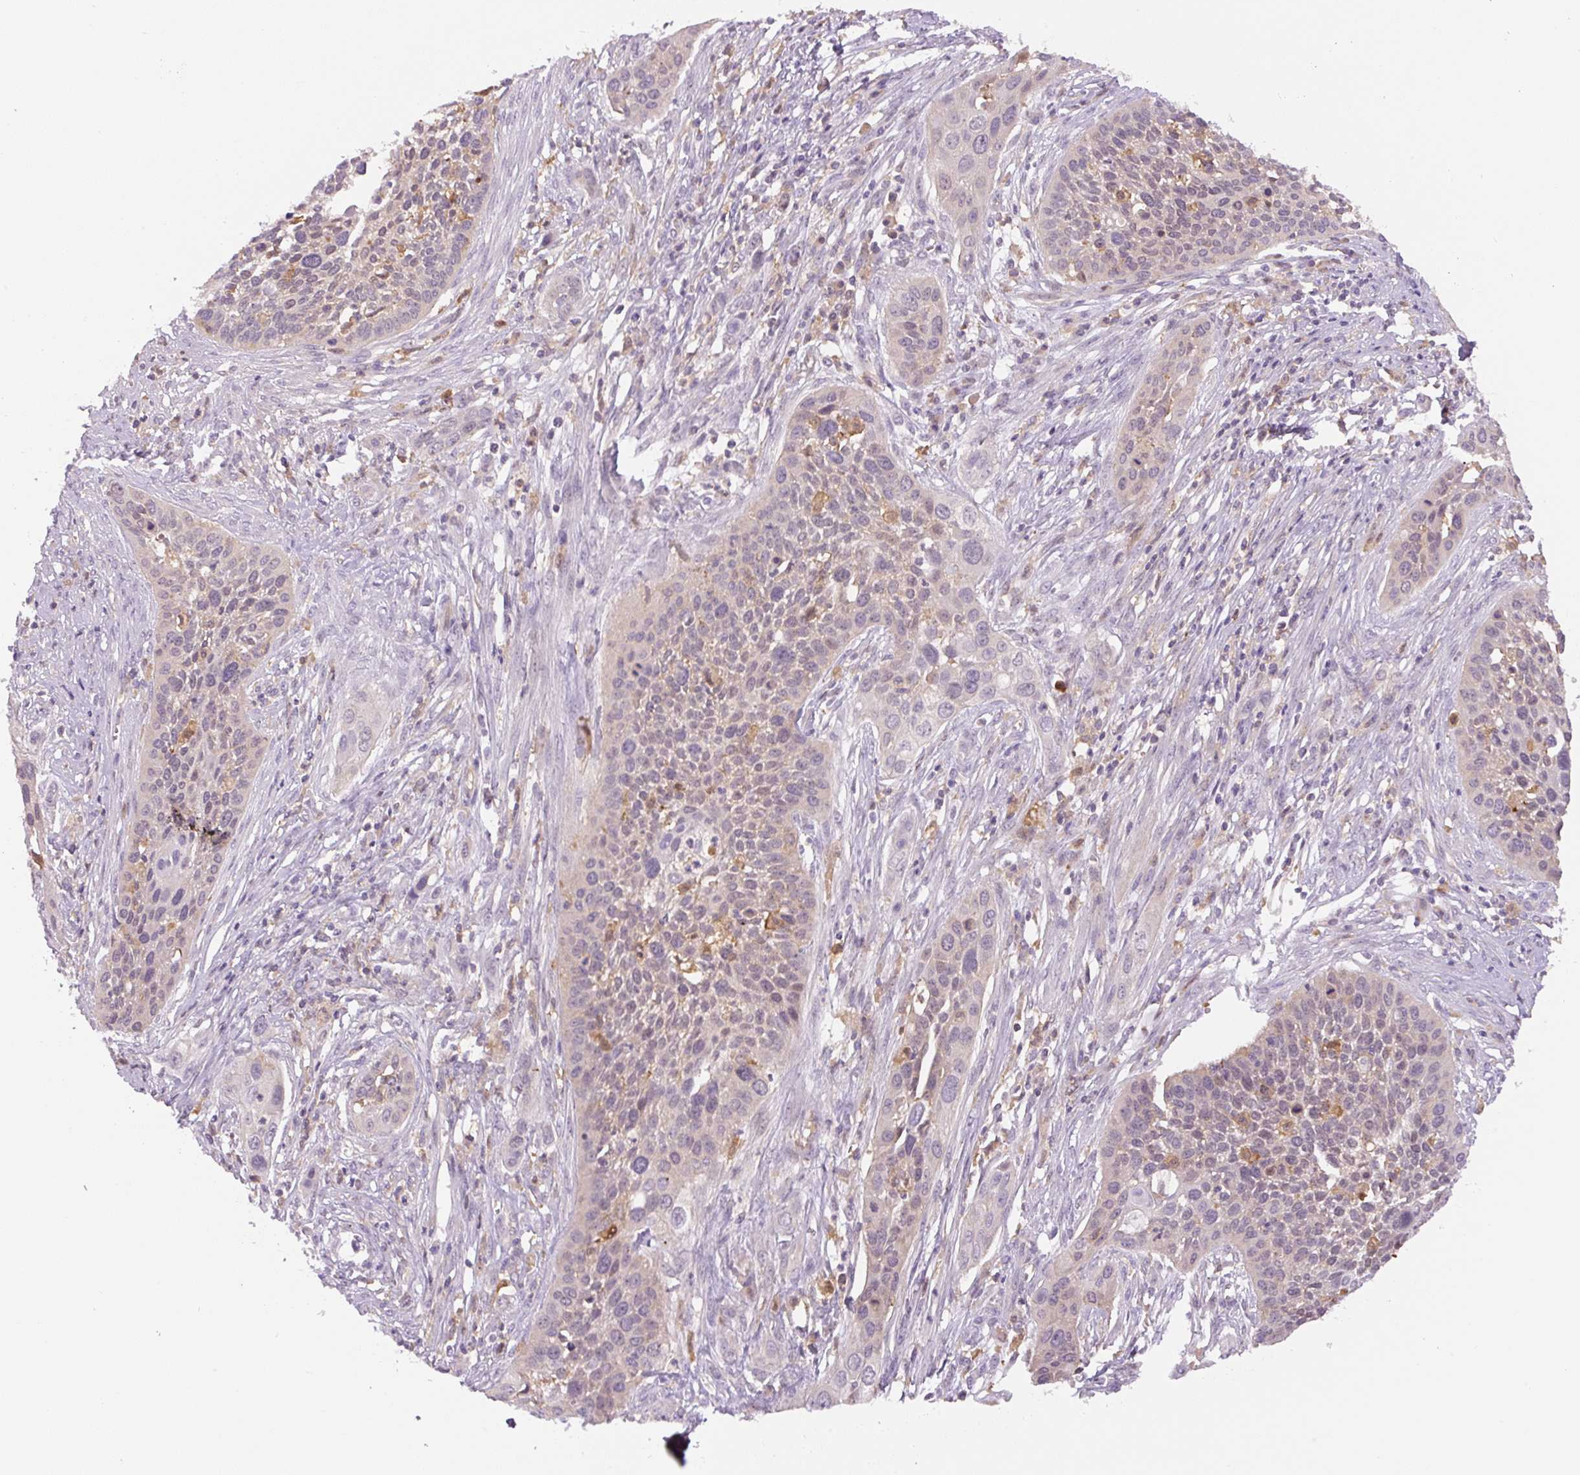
{"staining": {"intensity": "negative", "quantity": "none", "location": "none"}, "tissue": "cervical cancer", "cell_type": "Tumor cells", "image_type": "cancer", "snomed": [{"axis": "morphology", "description": "Squamous cell carcinoma, NOS"}, {"axis": "topography", "description": "Cervix"}], "caption": "Tumor cells are negative for brown protein staining in cervical squamous cell carcinoma.", "gene": "SPSB2", "patient": {"sex": "female", "age": 34}}